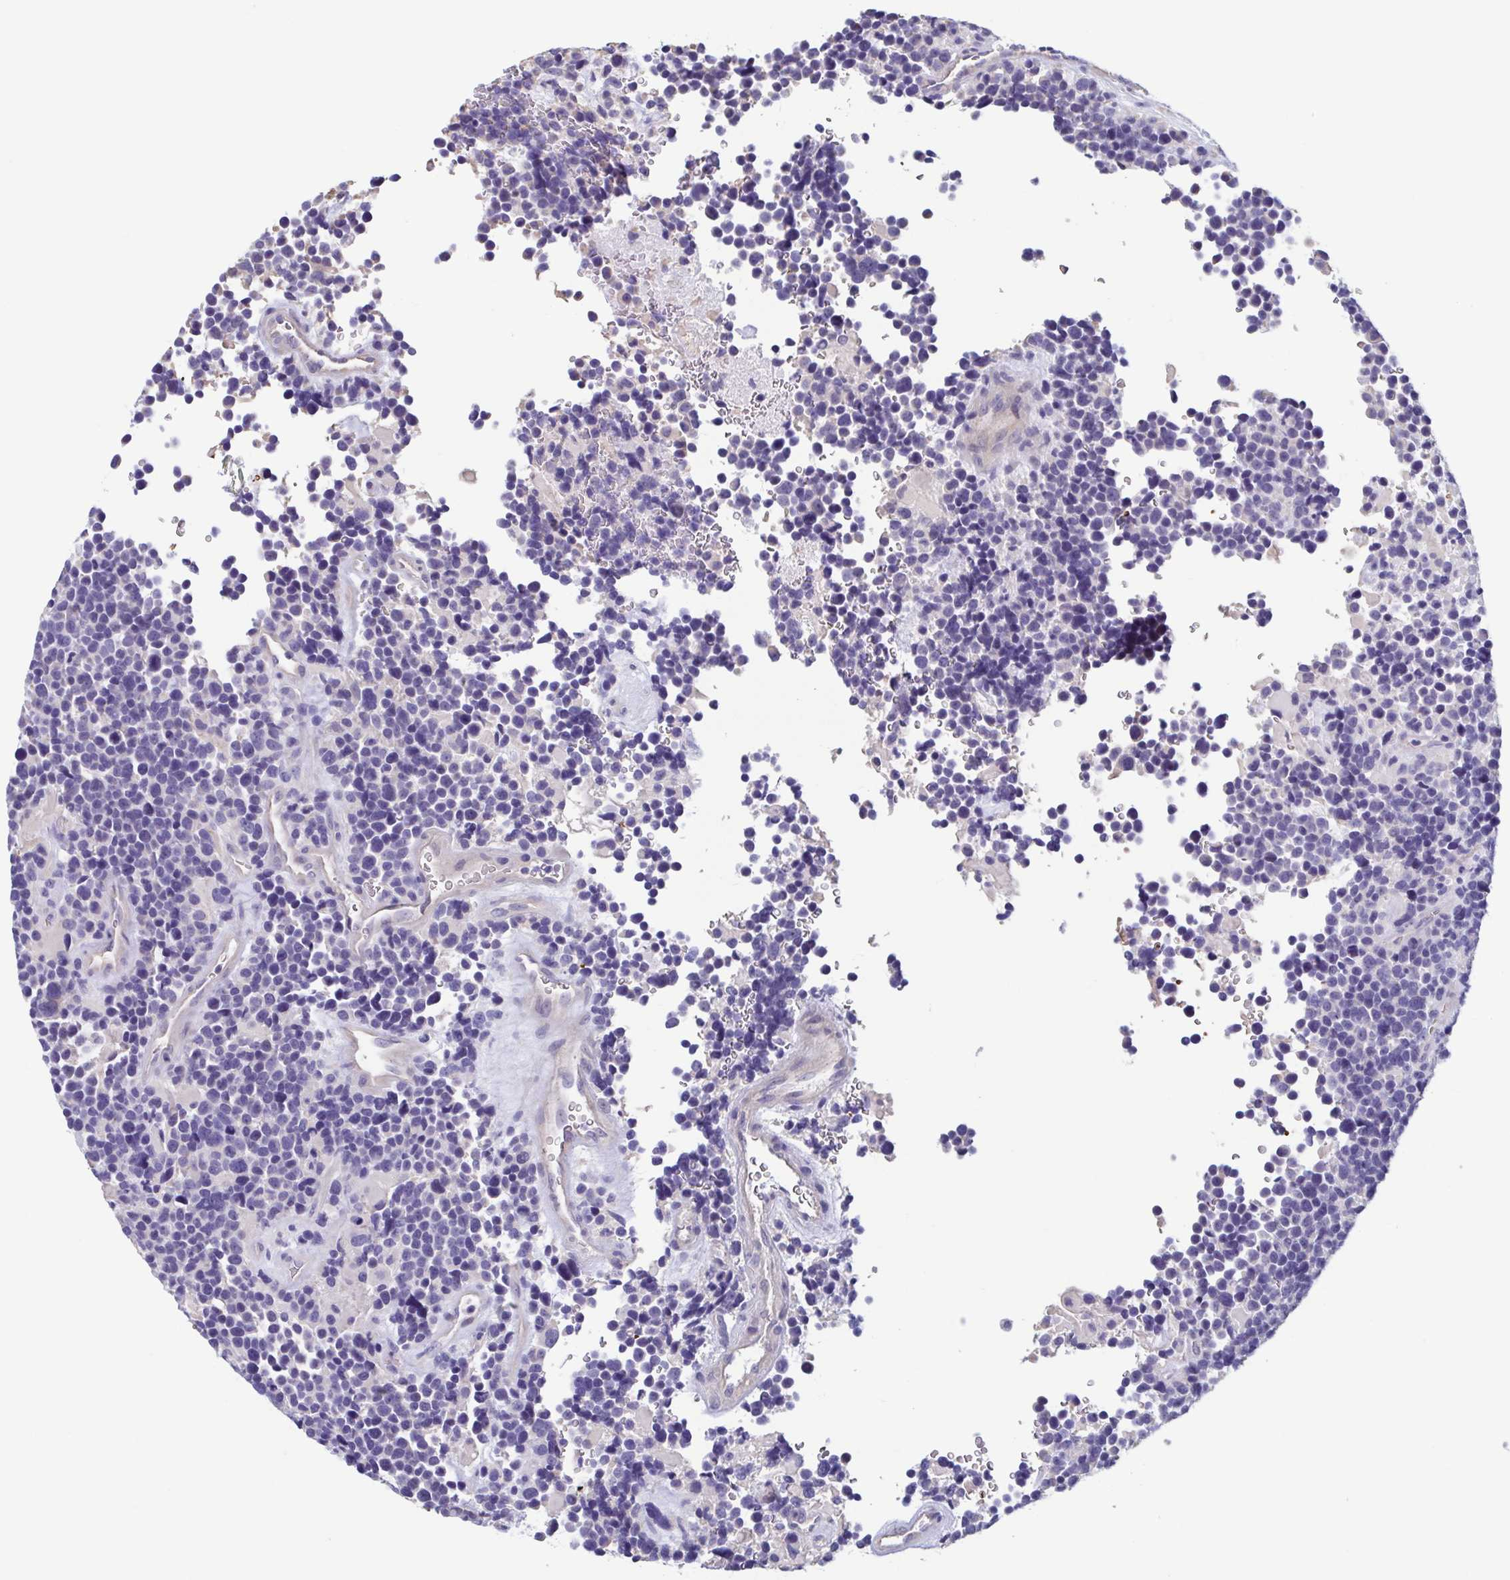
{"staining": {"intensity": "negative", "quantity": "none", "location": "none"}, "tissue": "glioma", "cell_type": "Tumor cells", "image_type": "cancer", "snomed": [{"axis": "morphology", "description": "Glioma, malignant, High grade"}, {"axis": "topography", "description": "Brain"}], "caption": "Immunohistochemistry (IHC) image of neoplastic tissue: high-grade glioma (malignant) stained with DAB shows no significant protein staining in tumor cells.", "gene": "MORC4", "patient": {"sex": "male", "age": 33}}